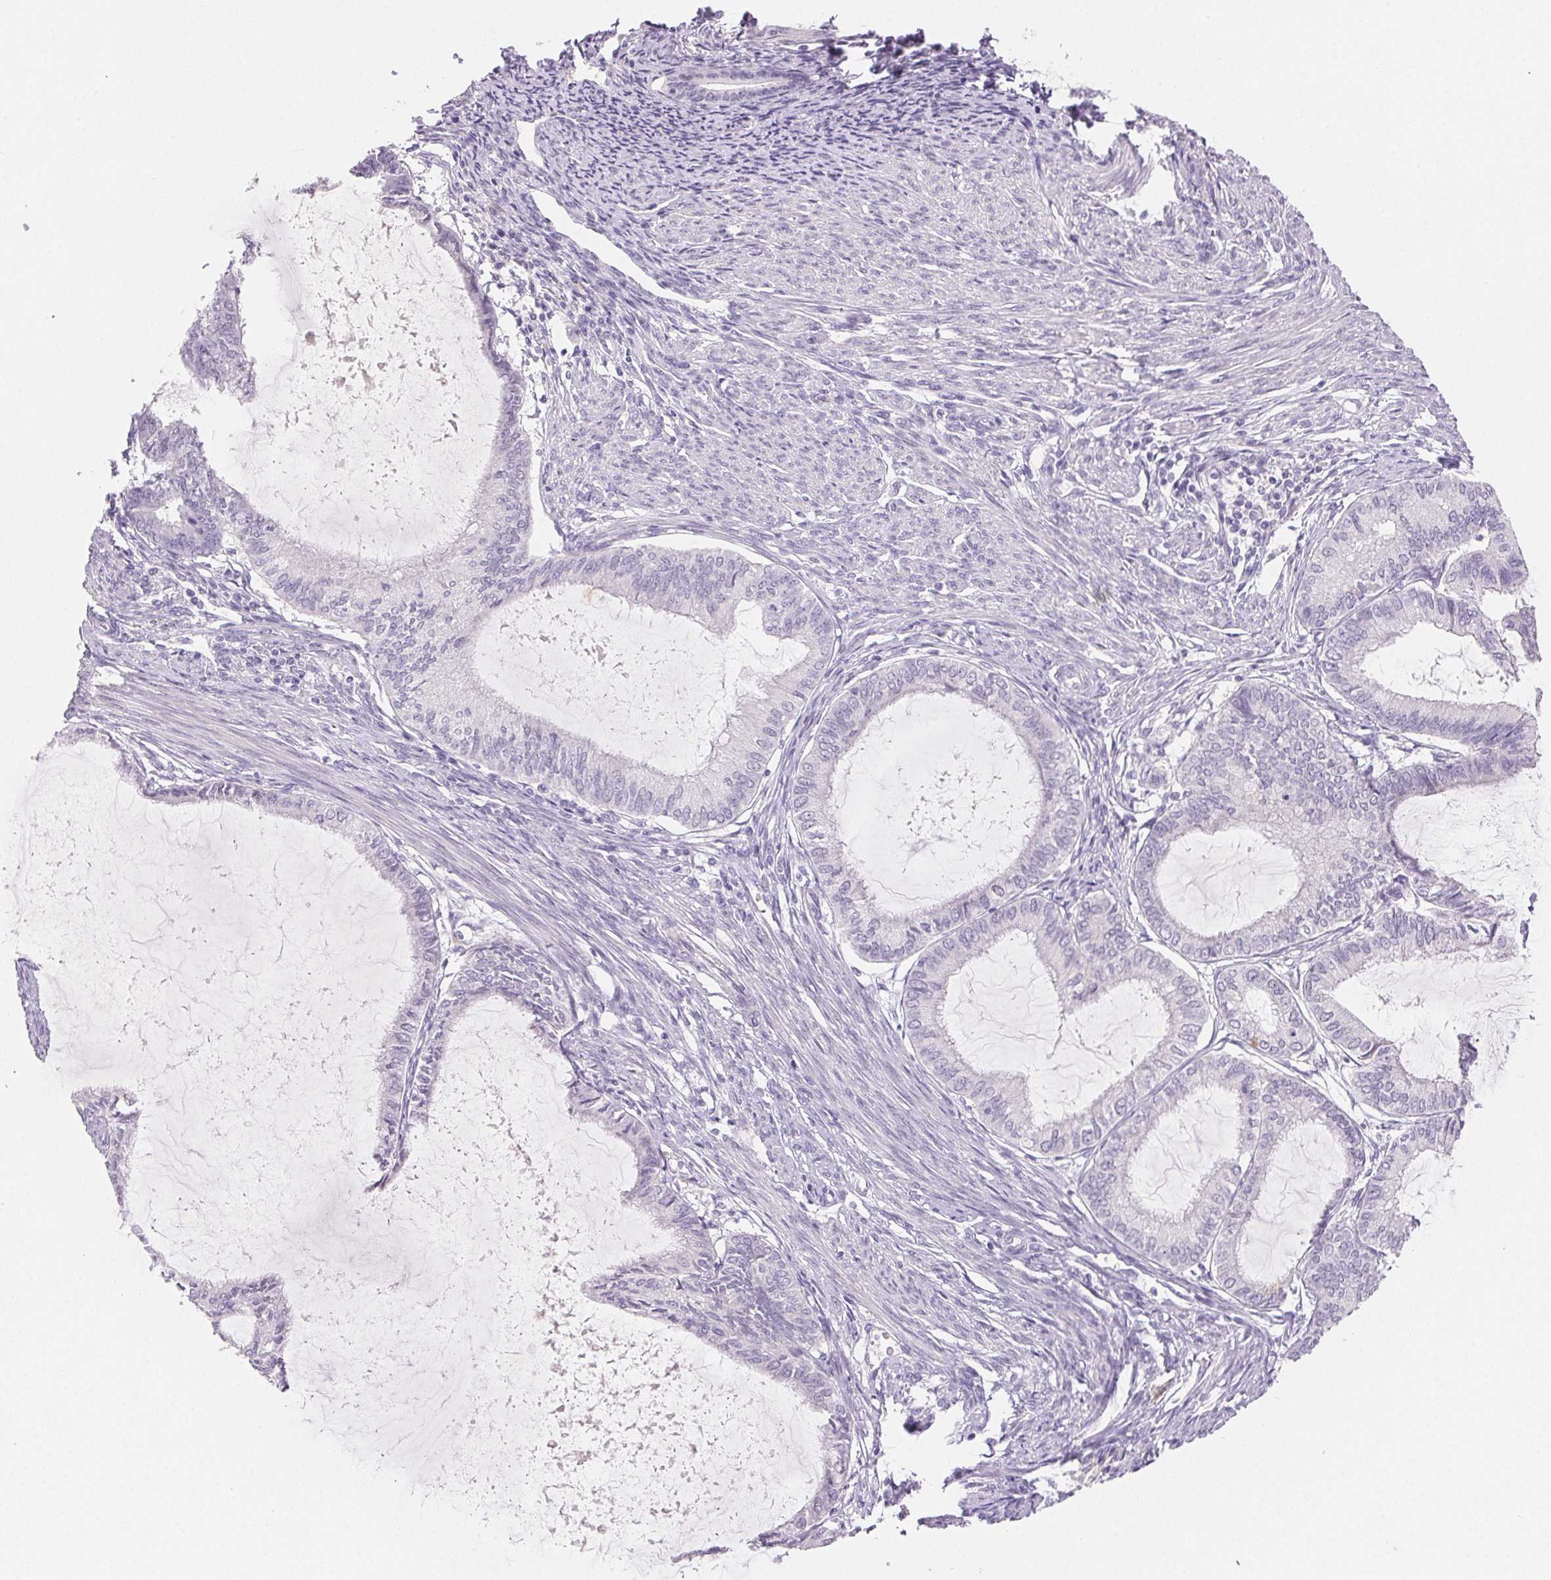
{"staining": {"intensity": "negative", "quantity": "none", "location": "none"}, "tissue": "endometrial cancer", "cell_type": "Tumor cells", "image_type": "cancer", "snomed": [{"axis": "morphology", "description": "Adenocarcinoma, NOS"}, {"axis": "topography", "description": "Endometrium"}], "caption": "DAB (3,3'-diaminobenzidine) immunohistochemical staining of endometrial cancer displays no significant expression in tumor cells.", "gene": "BPIFB2", "patient": {"sex": "female", "age": 86}}